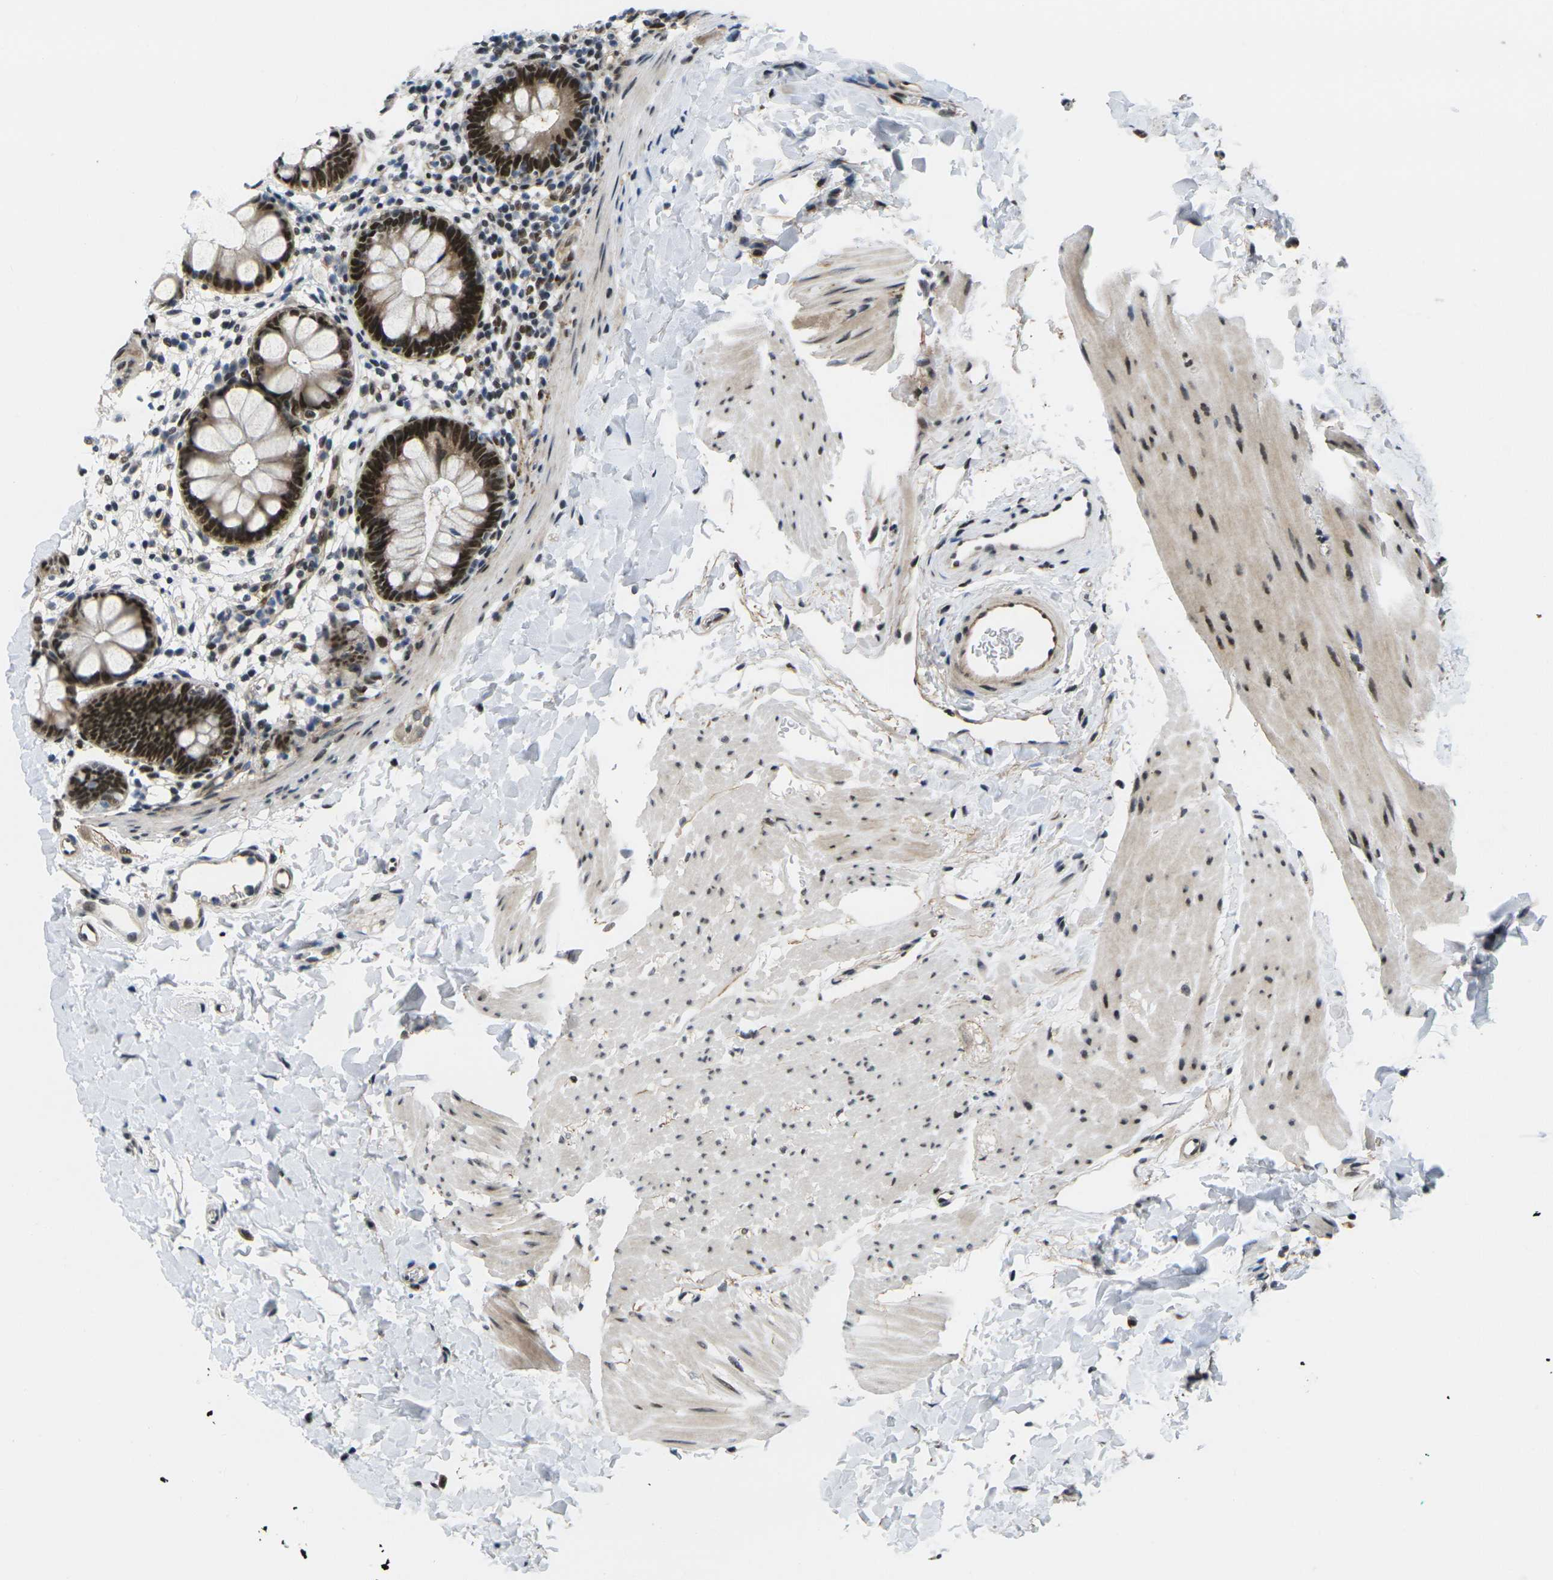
{"staining": {"intensity": "strong", "quantity": ">75%", "location": "nuclear"}, "tissue": "rectum", "cell_type": "Glandular cells", "image_type": "normal", "snomed": [{"axis": "morphology", "description": "Normal tissue, NOS"}, {"axis": "topography", "description": "Rectum"}], "caption": "Brown immunohistochemical staining in normal rectum displays strong nuclear staining in about >75% of glandular cells. (DAB = brown stain, brightfield microscopy at high magnification).", "gene": "RBM7", "patient": {"sex": "female", "age": 24}}